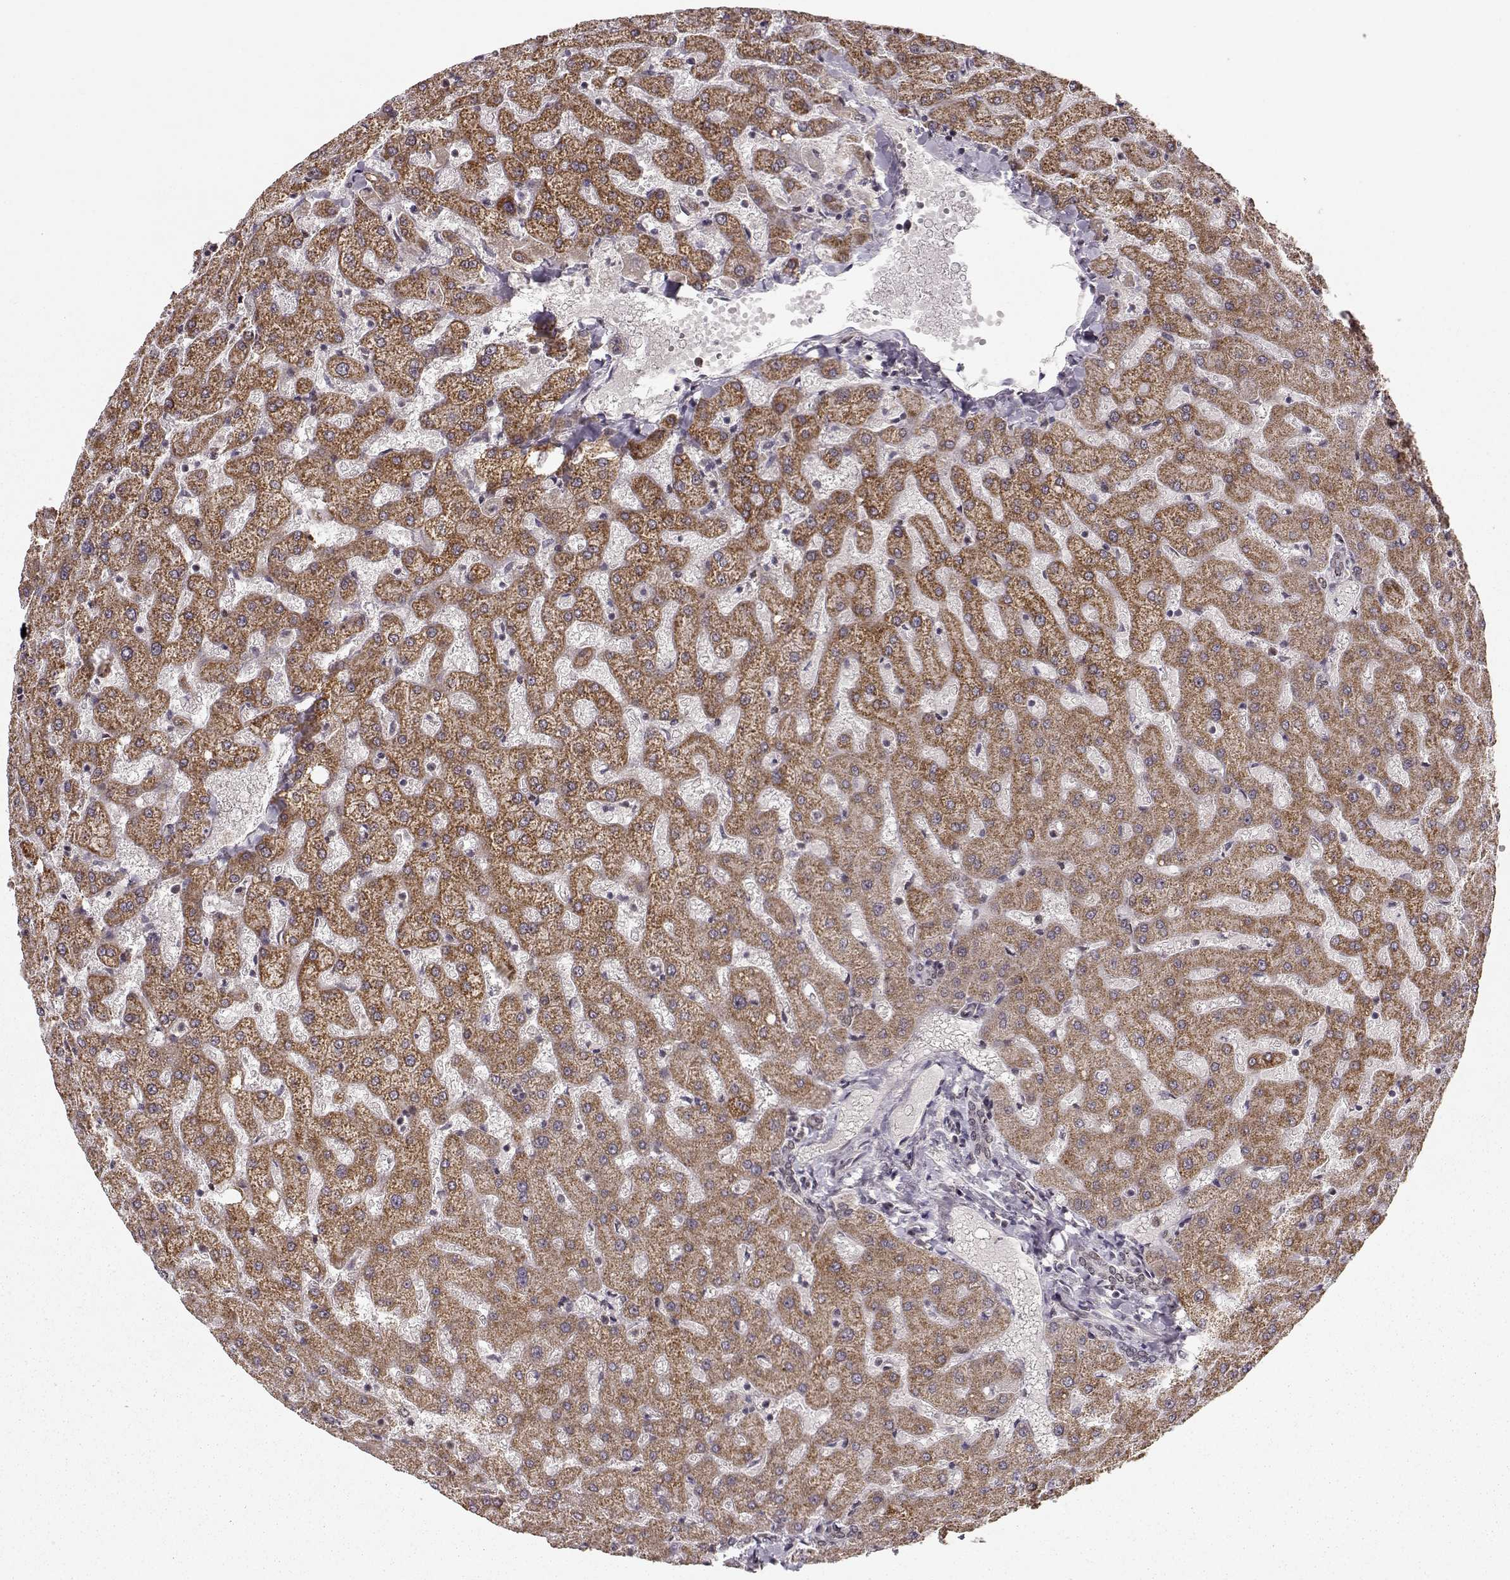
{"staining": {"intensity": "negative", "quantity": "none", "location": "none"}, "tissue": "liver", "cell_type": "Cholangiocytes", "image_type": "normal", "snomed": [{"axis": "morphology", "description": "Normal tissue, NOS"}, {"axis": "topography", "description": "Liver"}], "caption": "Photomicrograph shows no protein staining in cholangiocytes of benign liver. The staining was performed using DAB (3,3'-diaminobenzidine) to visualize the protein expression in brown, while the nuclei were stained in blue with hematoxylin (Magnification: 20x).", "gene": "RAI1", "patient": {"sex": "female", "age": 50}}